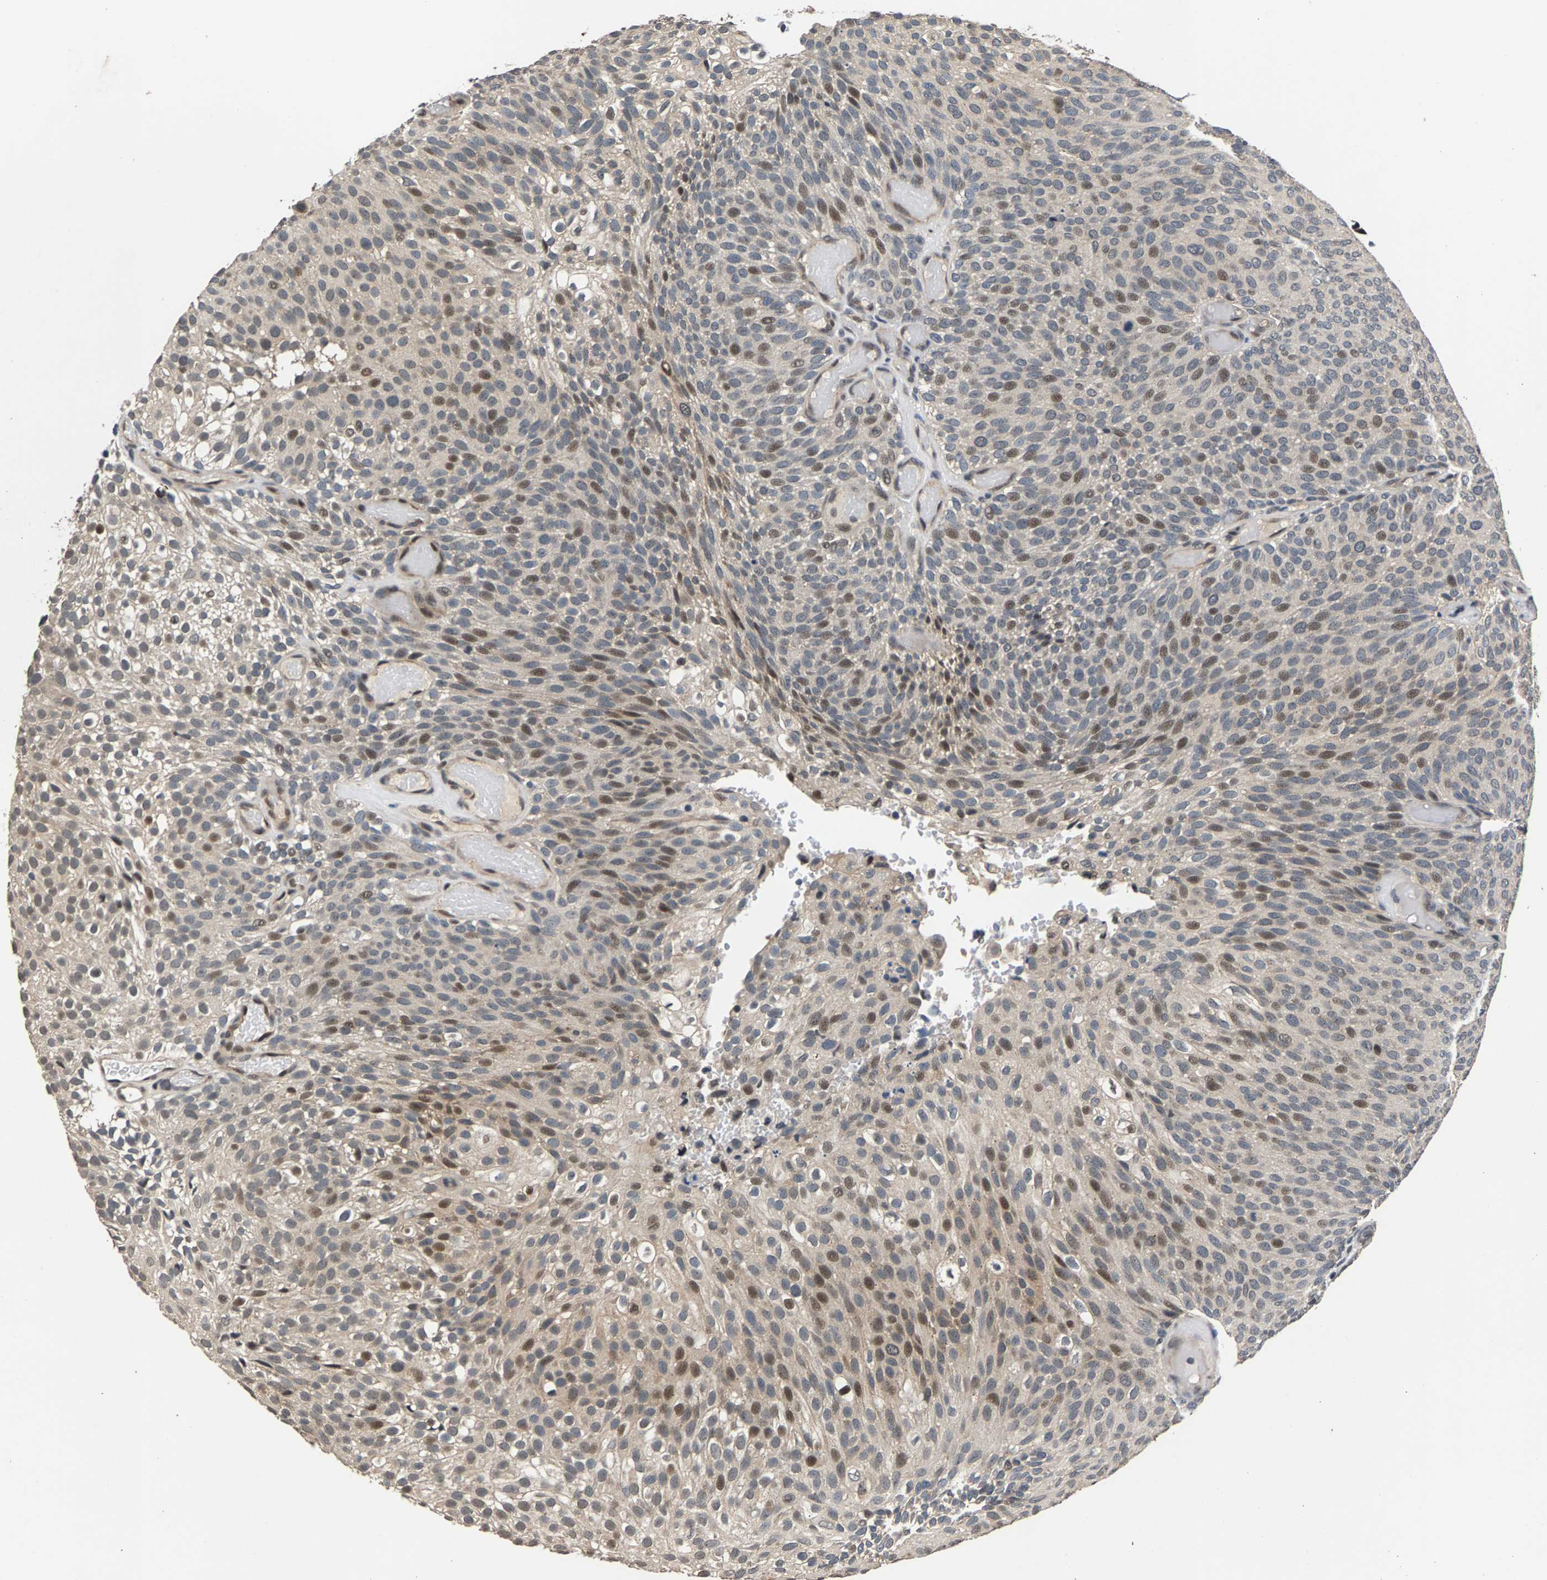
{"staining": {"intensity": "moderate", "quantity": "25%-75%", "location": "nuclear"}, "tissue": "urothelial cancer", "cell_type": "Tumor cells", "image_type": "cancer", "snomed": [{"axis": "morphology", "description": "Urothelial carcinoma, Low grade"}, {"axis": "topography", "description": "Urinary bladder"}], "caption": "Moderate nuclear protein staining is present in approximately 25%-75% of tumor cells in urothelial cancer.", "gene": "RBM33", "patient": {"sex": "male", "age": 78}}